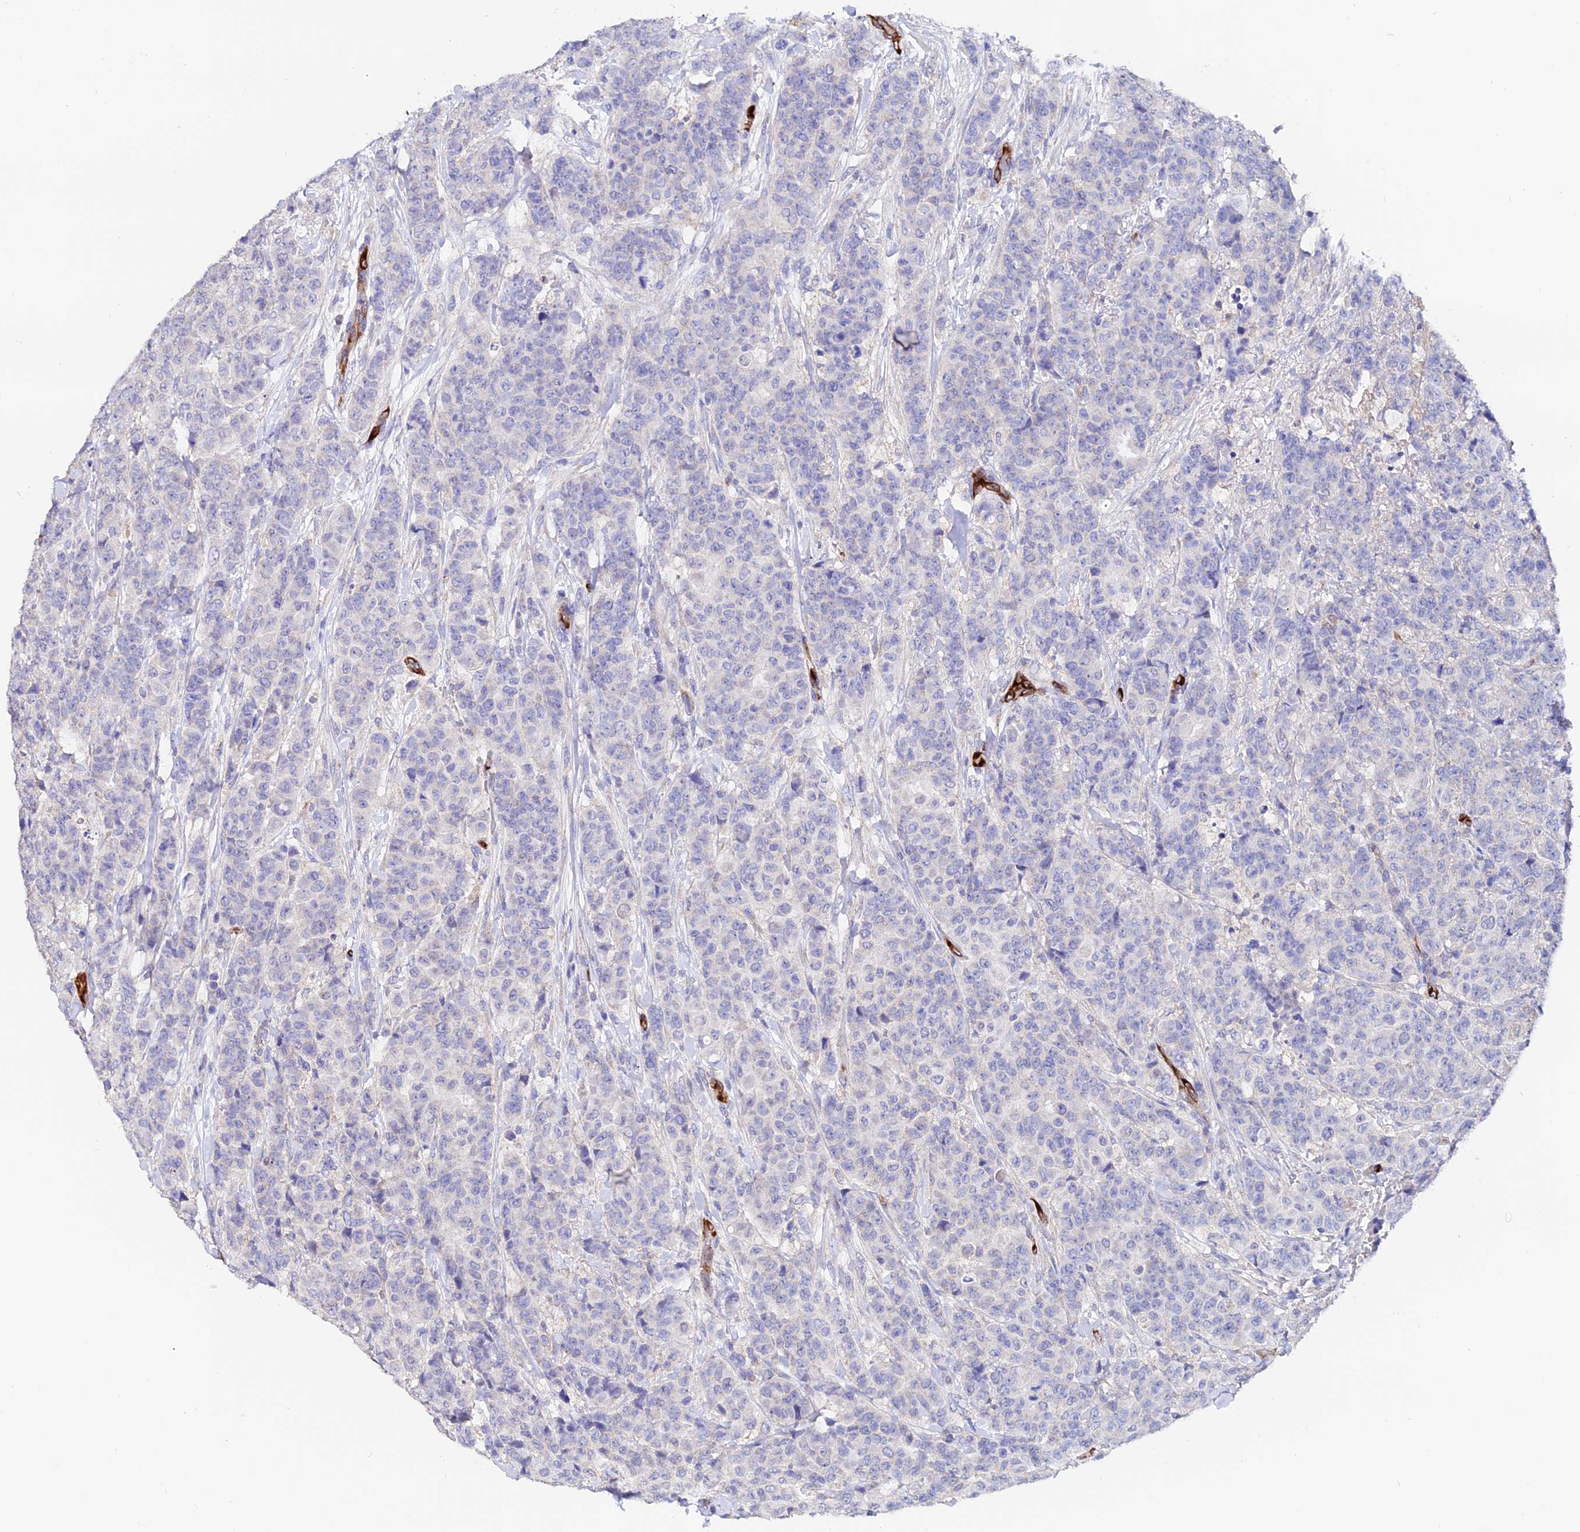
{"staining": {"intensity": "negative", "quantity": "none", "location": "none"}, "tissue": "breast cancer", "cell_type": "Tumor cells", "image_type": "cancer", "snomed": [{"axis": "morphology", "description": "Duct carcinoma"}, {"axis": "topography", "description": "Breast"}], "caption": "This is an immunohistochemistry (IHC) micrograph of human breast cancer. There is no staining in tumor cells.", "gene": "ESM1", "patient": {"sex": "female", "age": 40}}